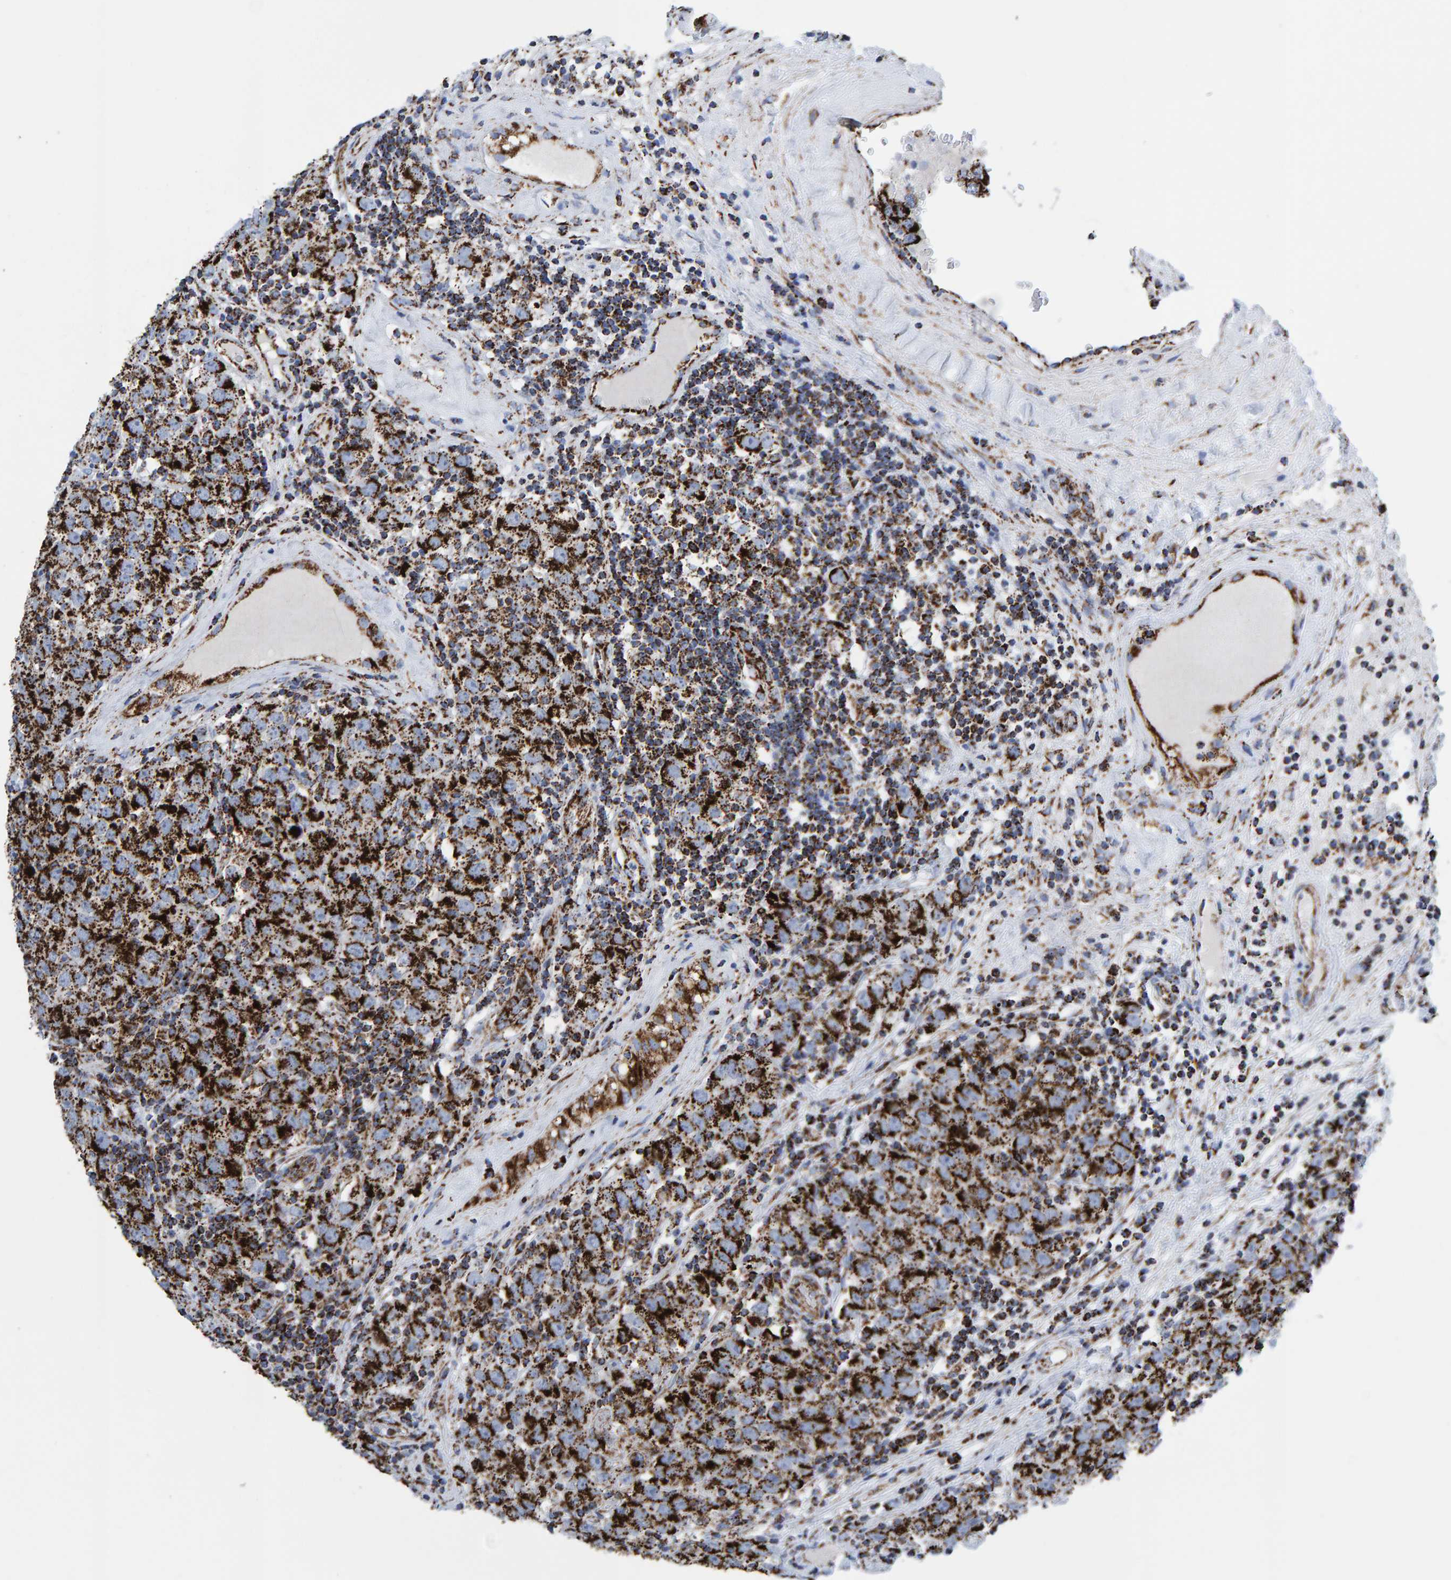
{"staining": {"intensity": "strong", "quantity": ">75%", "location": "cytoplasmic/membranous"}, "tissue": "testis cancer", "cell_type": "Tumor cells", "image_type": "cancer", "snomed": [{"axis": "morphology", "description": "Seminoma, NOS"}, {"axis": "morphology", "description": "Carcinoma, Embryonal, NOS"}, {"axis": "topography", "description": "Testis"}], "caption": "Immunohistochemical staining of testis cancer (seminoma) reveals high levels of strong cytoplasmic/membranous staining in approximately >75% of tumor cells.", "gene": "ENSG00000262660", "patient": {"sex": "male", "age": 28}}